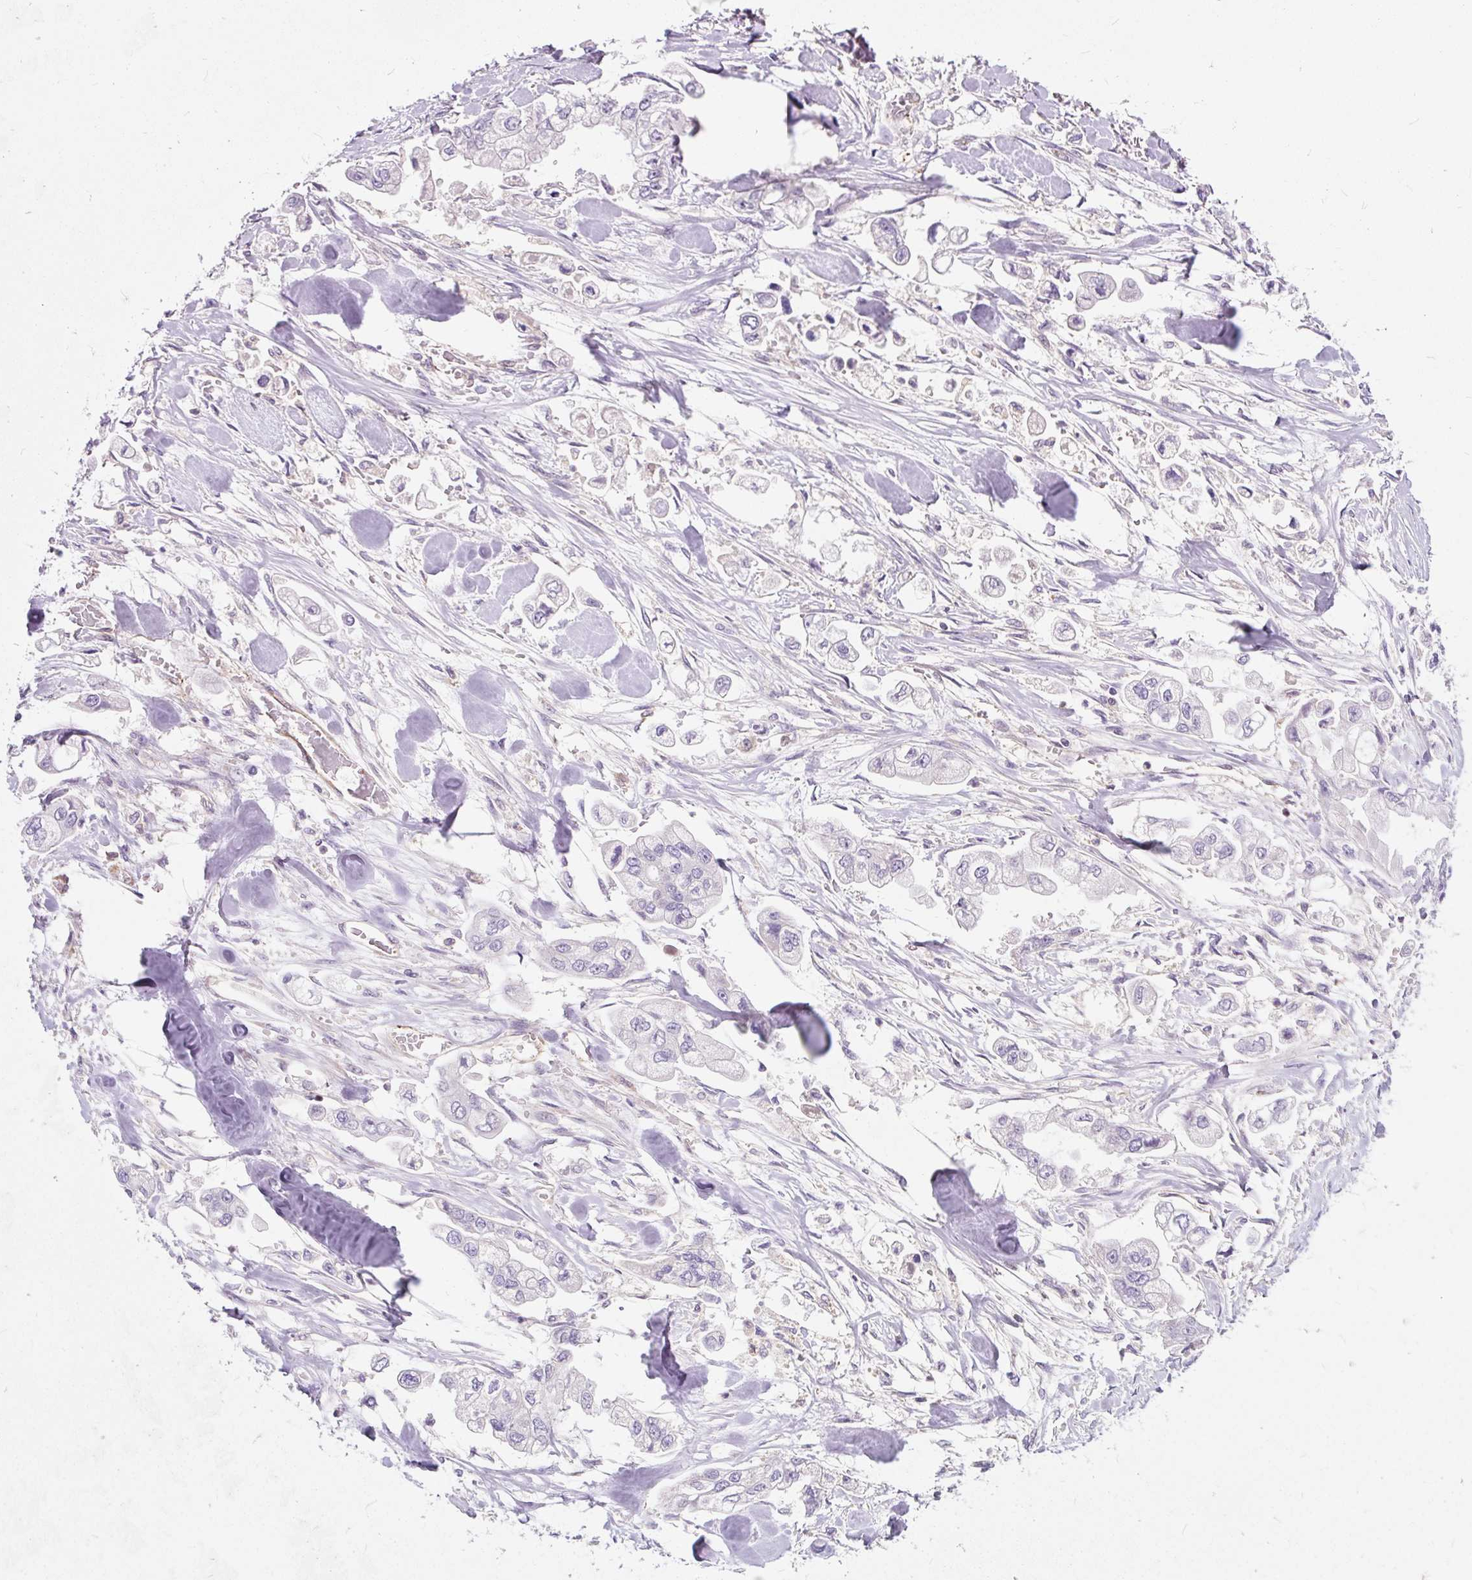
{"staining": {"intensity": "negative", "quantity": "none", "location": "none"}, "tissue": "stomach cancer", "cell_type": "Tumor cells", "image_type": "cancer", "snomed": [{"axis": "morphology", "description": "Adenocarcinoma, NOS"}, {"axis": "topography", "description": "Stomach"}], "caption": "An immunohistochemistry micrograph of adenocarcinoma (stomach) is shown. There is no staining in tumor cells of adenocarcinoma (stomach).", "gene": "PCDHGB3", "patient": {"sex": "male", "age": 62}}